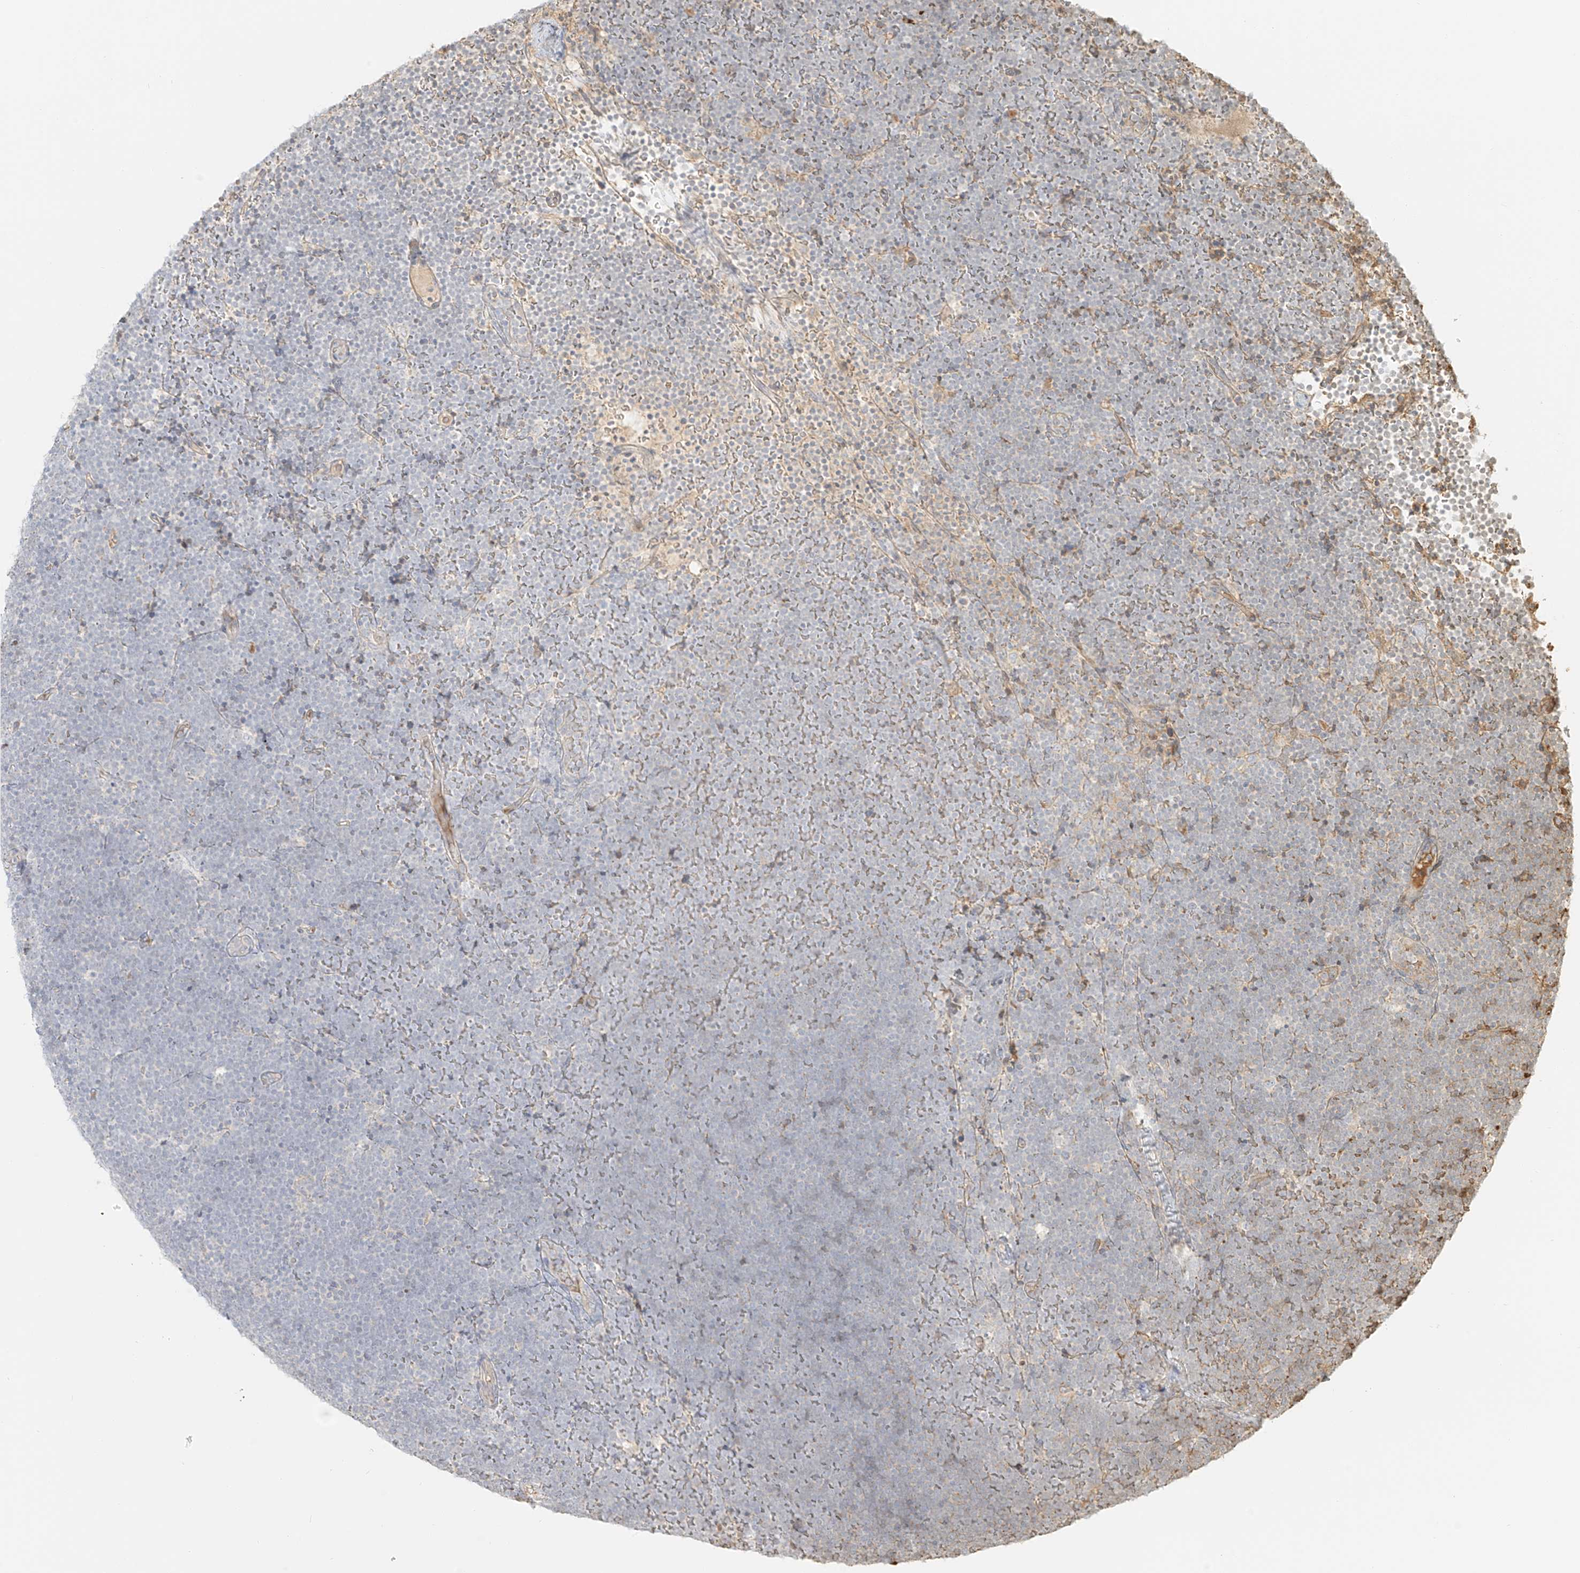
{"staining": {"intensity": "negative", "quantity": "none", "location": "none"}, "tissue": "lymphoma", "cell_type": "Tumor cells", "image_type": "cancer", "snomed": [{"axis": "morphology", "description": "Malignant lymphoma, non-Hodgkin's type, High grade"}, {"axis": "topography", "description": "Lymph node"}], "caption": "IHC of human high-grade malignant lymphoma, non-Hodgkin's type displays no expression in tumor cells.", "gene": "UPK1B", "patient": {"sex": "male", "age": 13}}